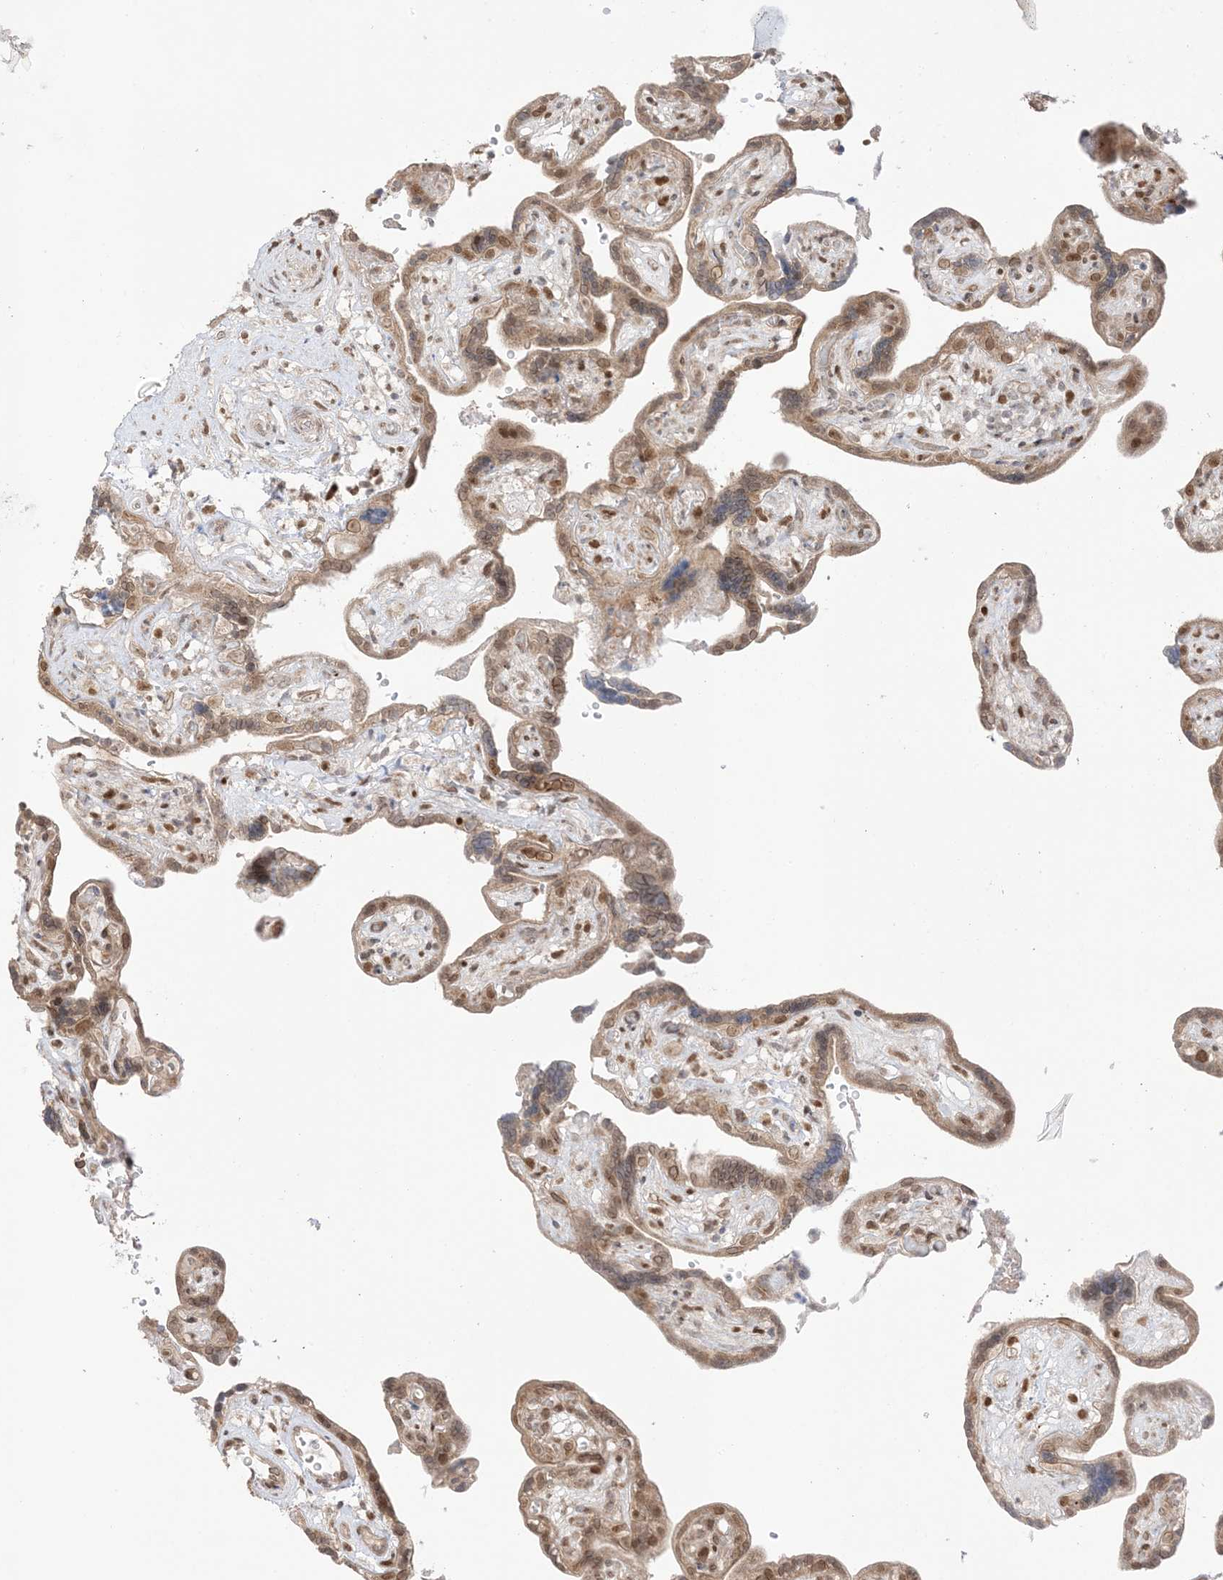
{"staining": {"intensity": "moderate", "quantity": ">75%", "location": "cytoplasmic/membranous,nuclear"}, "tissue": "placenta", "cell_type": "Decidual cells", "image_type": "normal", "snomed": [{"axis": "morphology", "description": "Normal tissue, NOS"}, {"axis": "topography", "description": "Placenta"}], "caption": "Immunohistochemical staining of unremarkable placenta reveals >75% levels of moderate cytoplasmic/membranous,nuclear protein staining in about >75% of decidual cells.", "gene": "UBE2E2", "patient": {"sex": "female", "age": 30}}